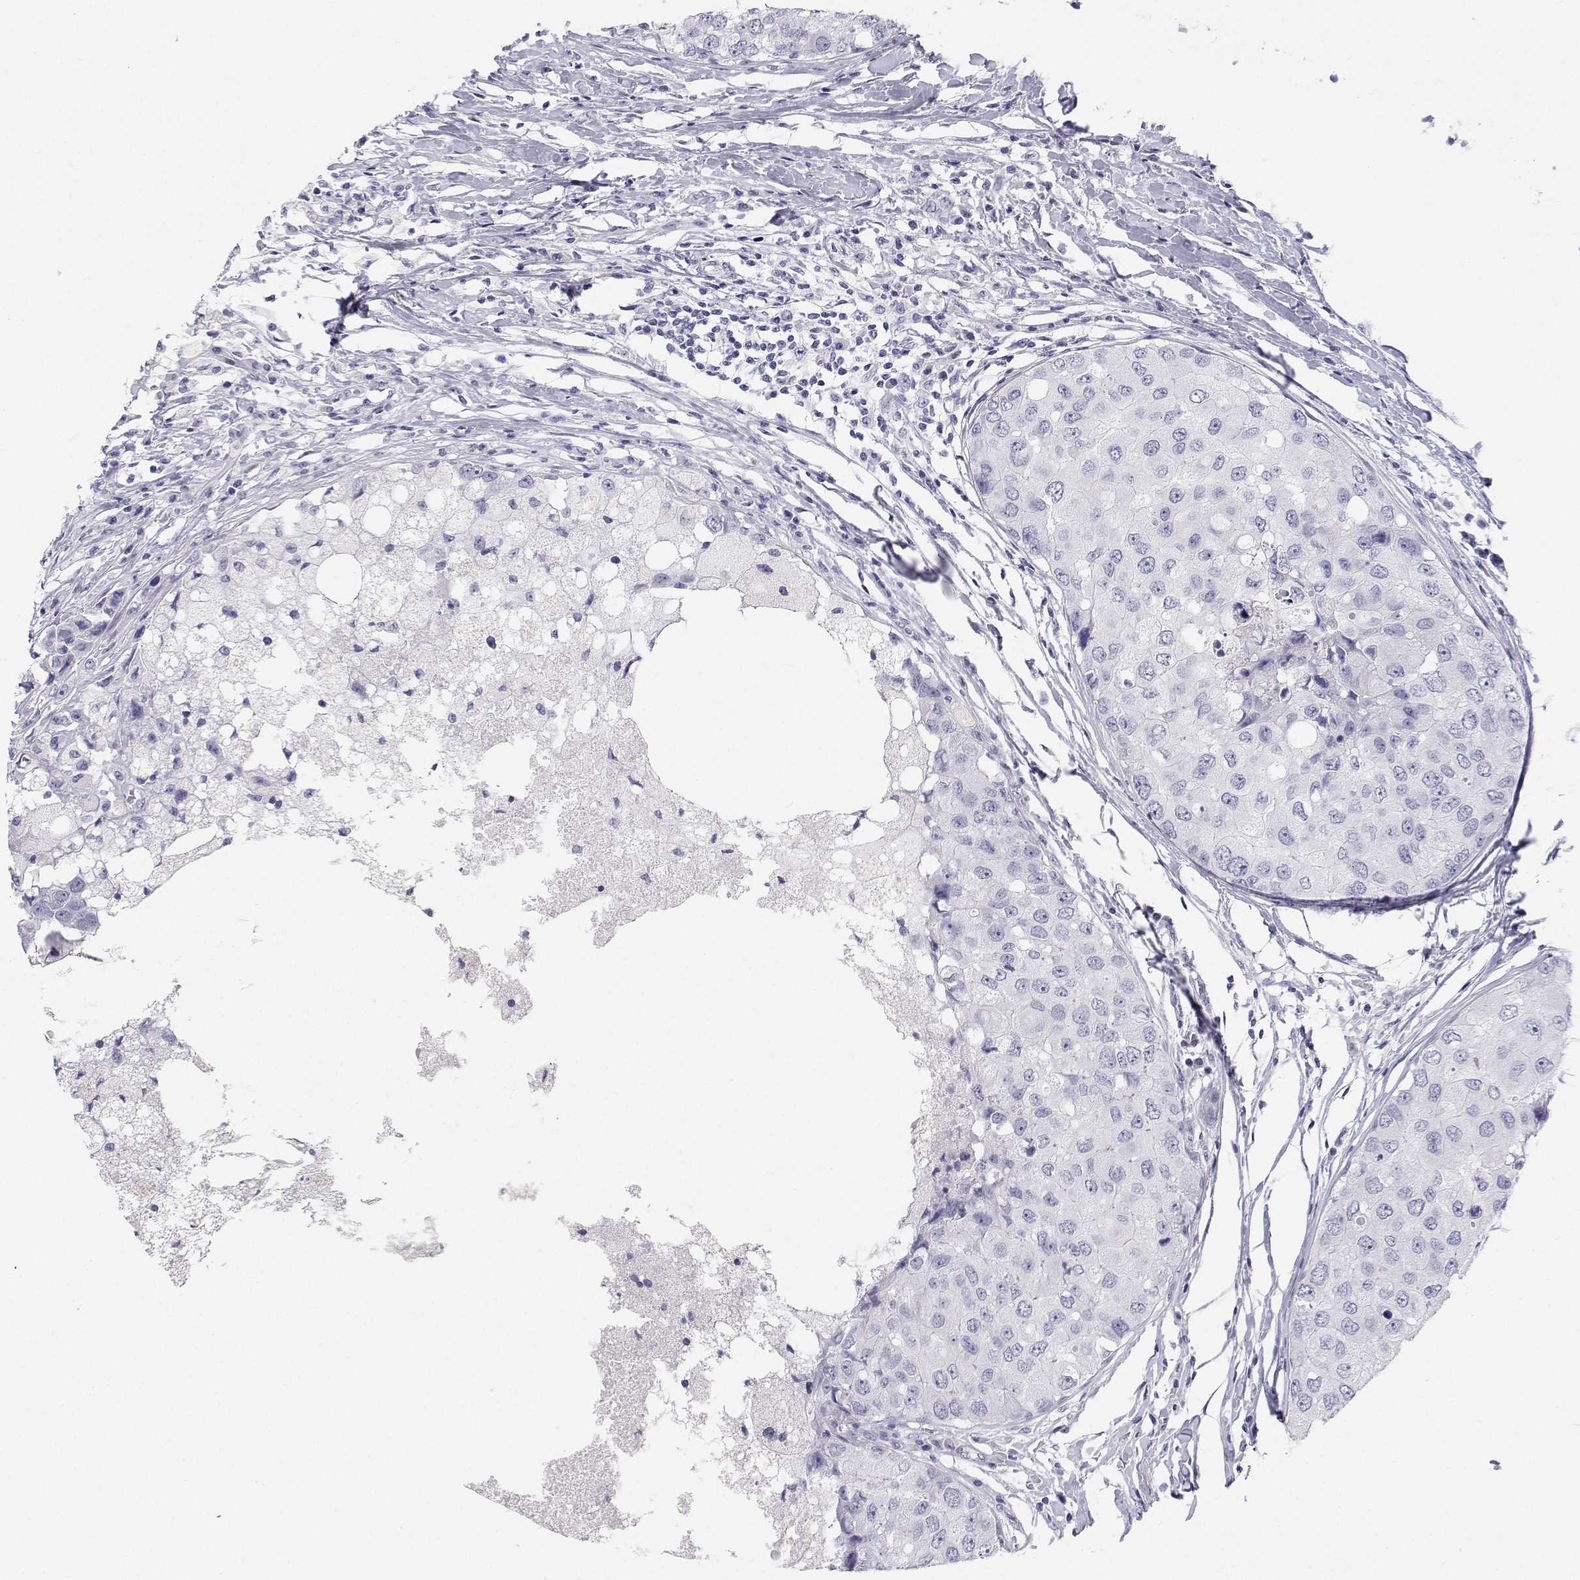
{"staining": {"intensity": "negative", "quantity": "none", "location": "none"}, "tissue": "breast cancer", "cell_type": "Tumor cells", "image_type": "cancer", "snomed": [{"axis": "morphology", "description": "Duct carcinoma"}, {"axis": "topography", "description": "Breast"}], "caption": "Breast cancer was stained to show a protein in brown. There is no significant staining in tumor cells.", "gene": "BHMT", "patient": {"sex": "female", "age": 27}}